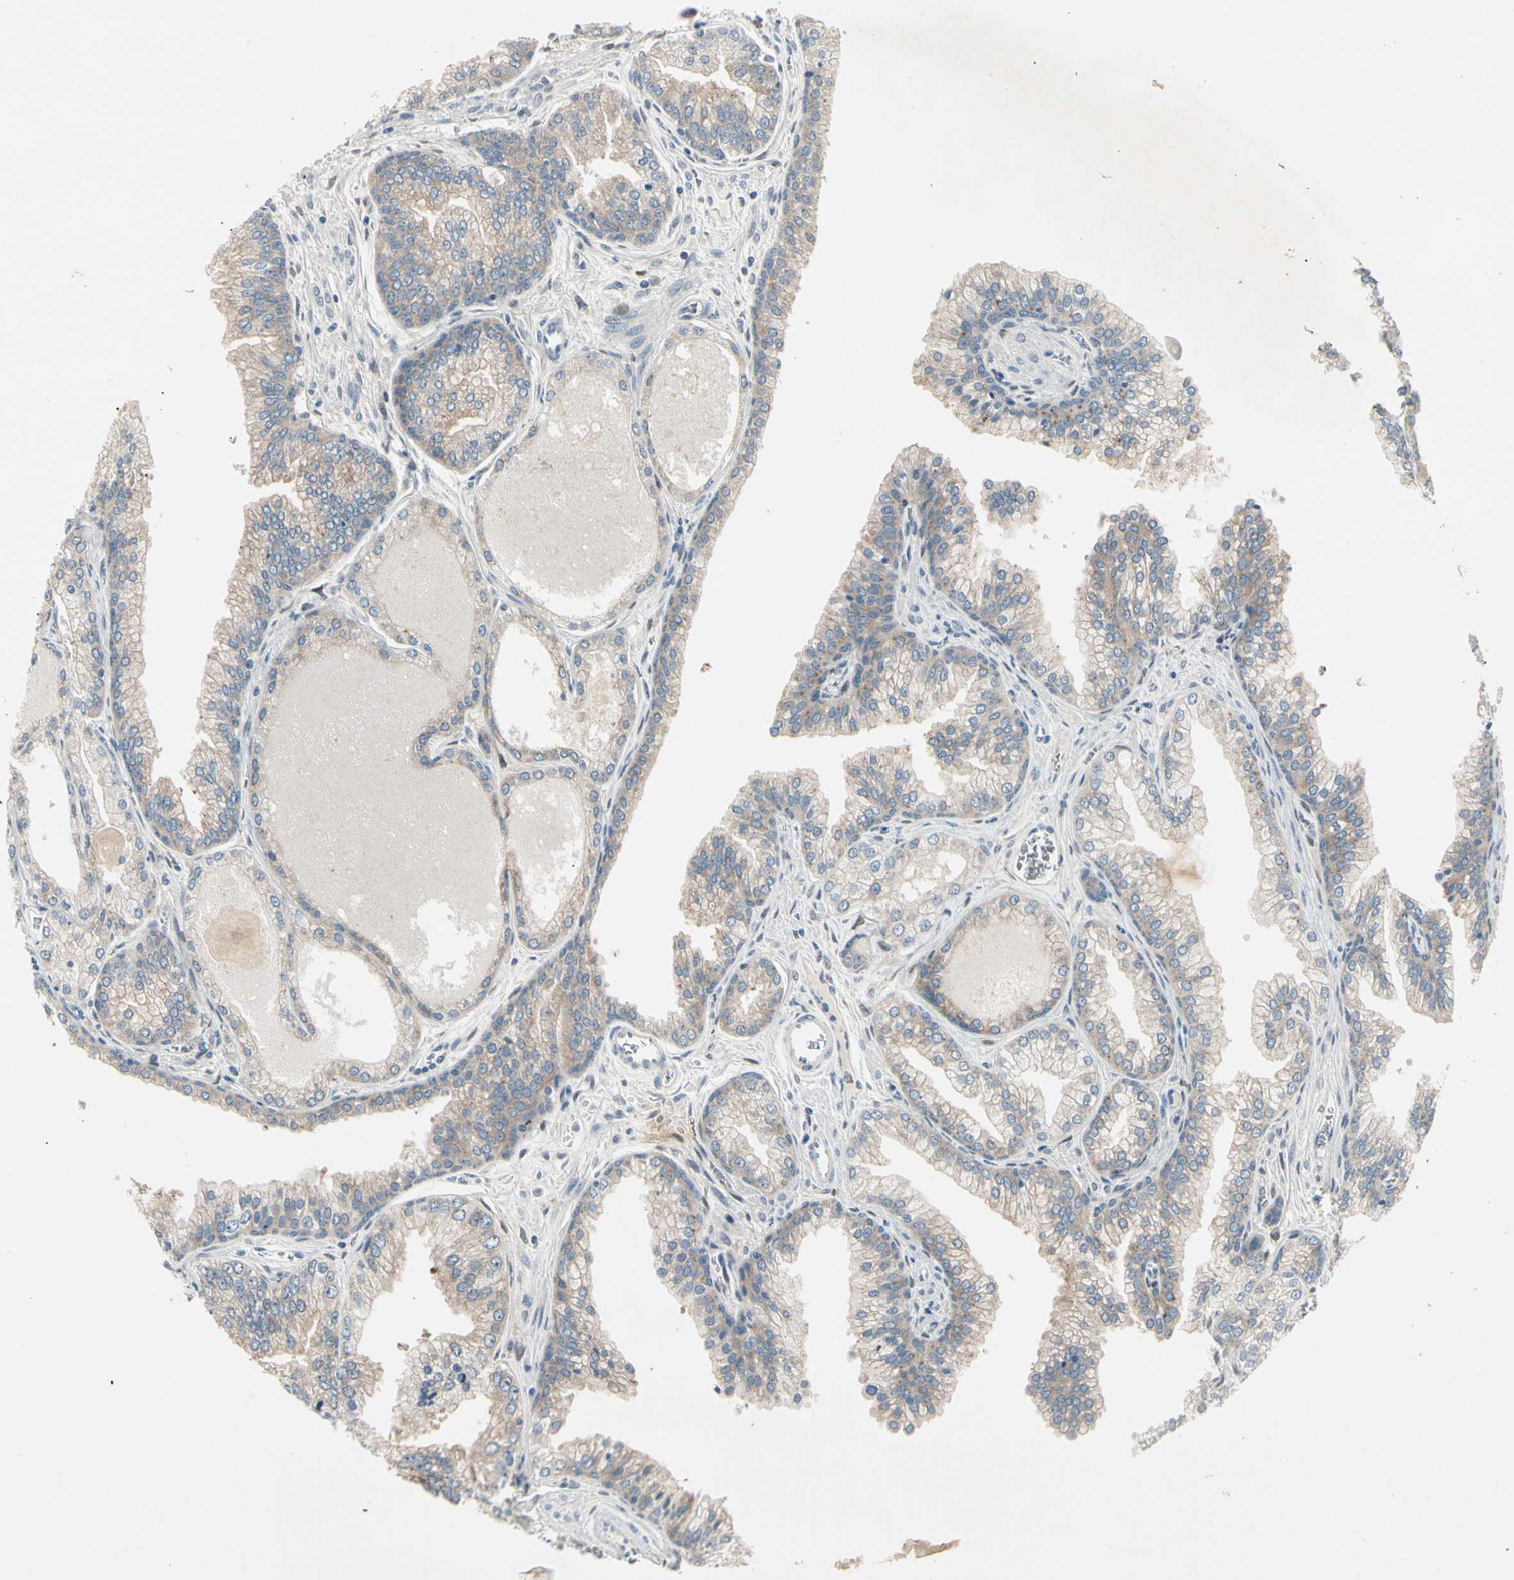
{"staining": {"intensity": "weak", "quantity": "25%-75%", "location": "cytoplasmic/membranous"}, "tissue": "prostate cancer", "cell_type": "Tumor cells", "image_type": "cancer", "snomed": [{"axis": "morphology", "description": "Adenocarcinoma, Low grade"}, {"axis": "topography", "description": "Prostate"}], "caption": "Brown immunohistochemical staining in human low-grade adenocarcinoma (prostate) exhibits weak cytoplasmic/membranous expression in approximately 25%-75% of tumor cells. Nuclei are stained in blue.", "gene": "IL1R1", "patient": {"sex": "male", "age": 59}}